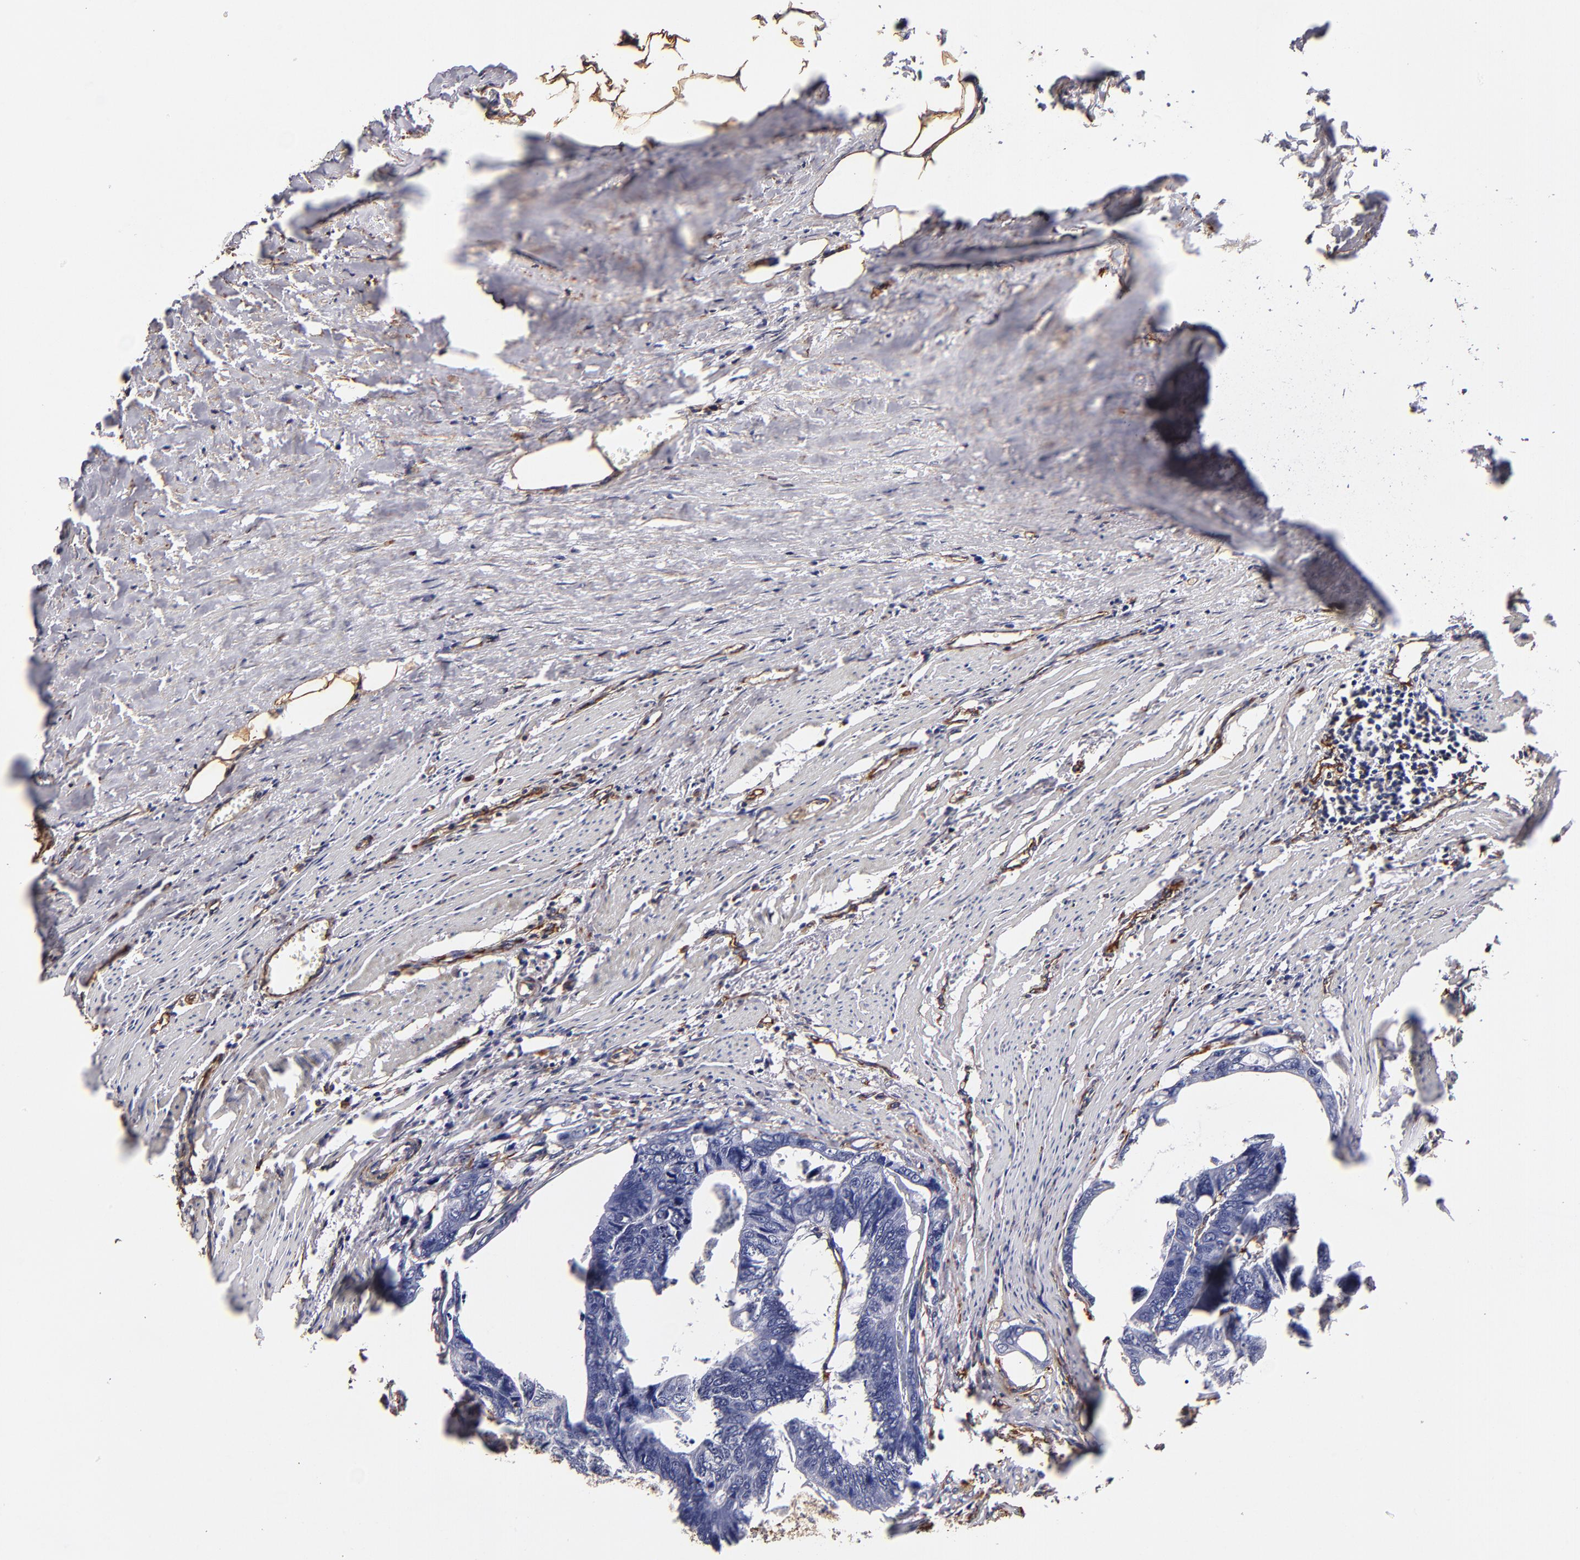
{"staining": {"intensity": "negative", "quantity": "none", "location": "none"}, "tissue": "colorectal cancer", "cell_type": "Tumor cells", "image_type": "cancer", "snomed": [{"axis": "morphology", "description": "Adenocarcinoma, NOS"}, {"axis": "topography", "description": "Colon"}], "caption": "Image shows no protein staining in tumor cells of adenocarcinoma (colorectal) tissue.", "gene": "ABCC1", "patient": {"sex": "female", "age": 55}}